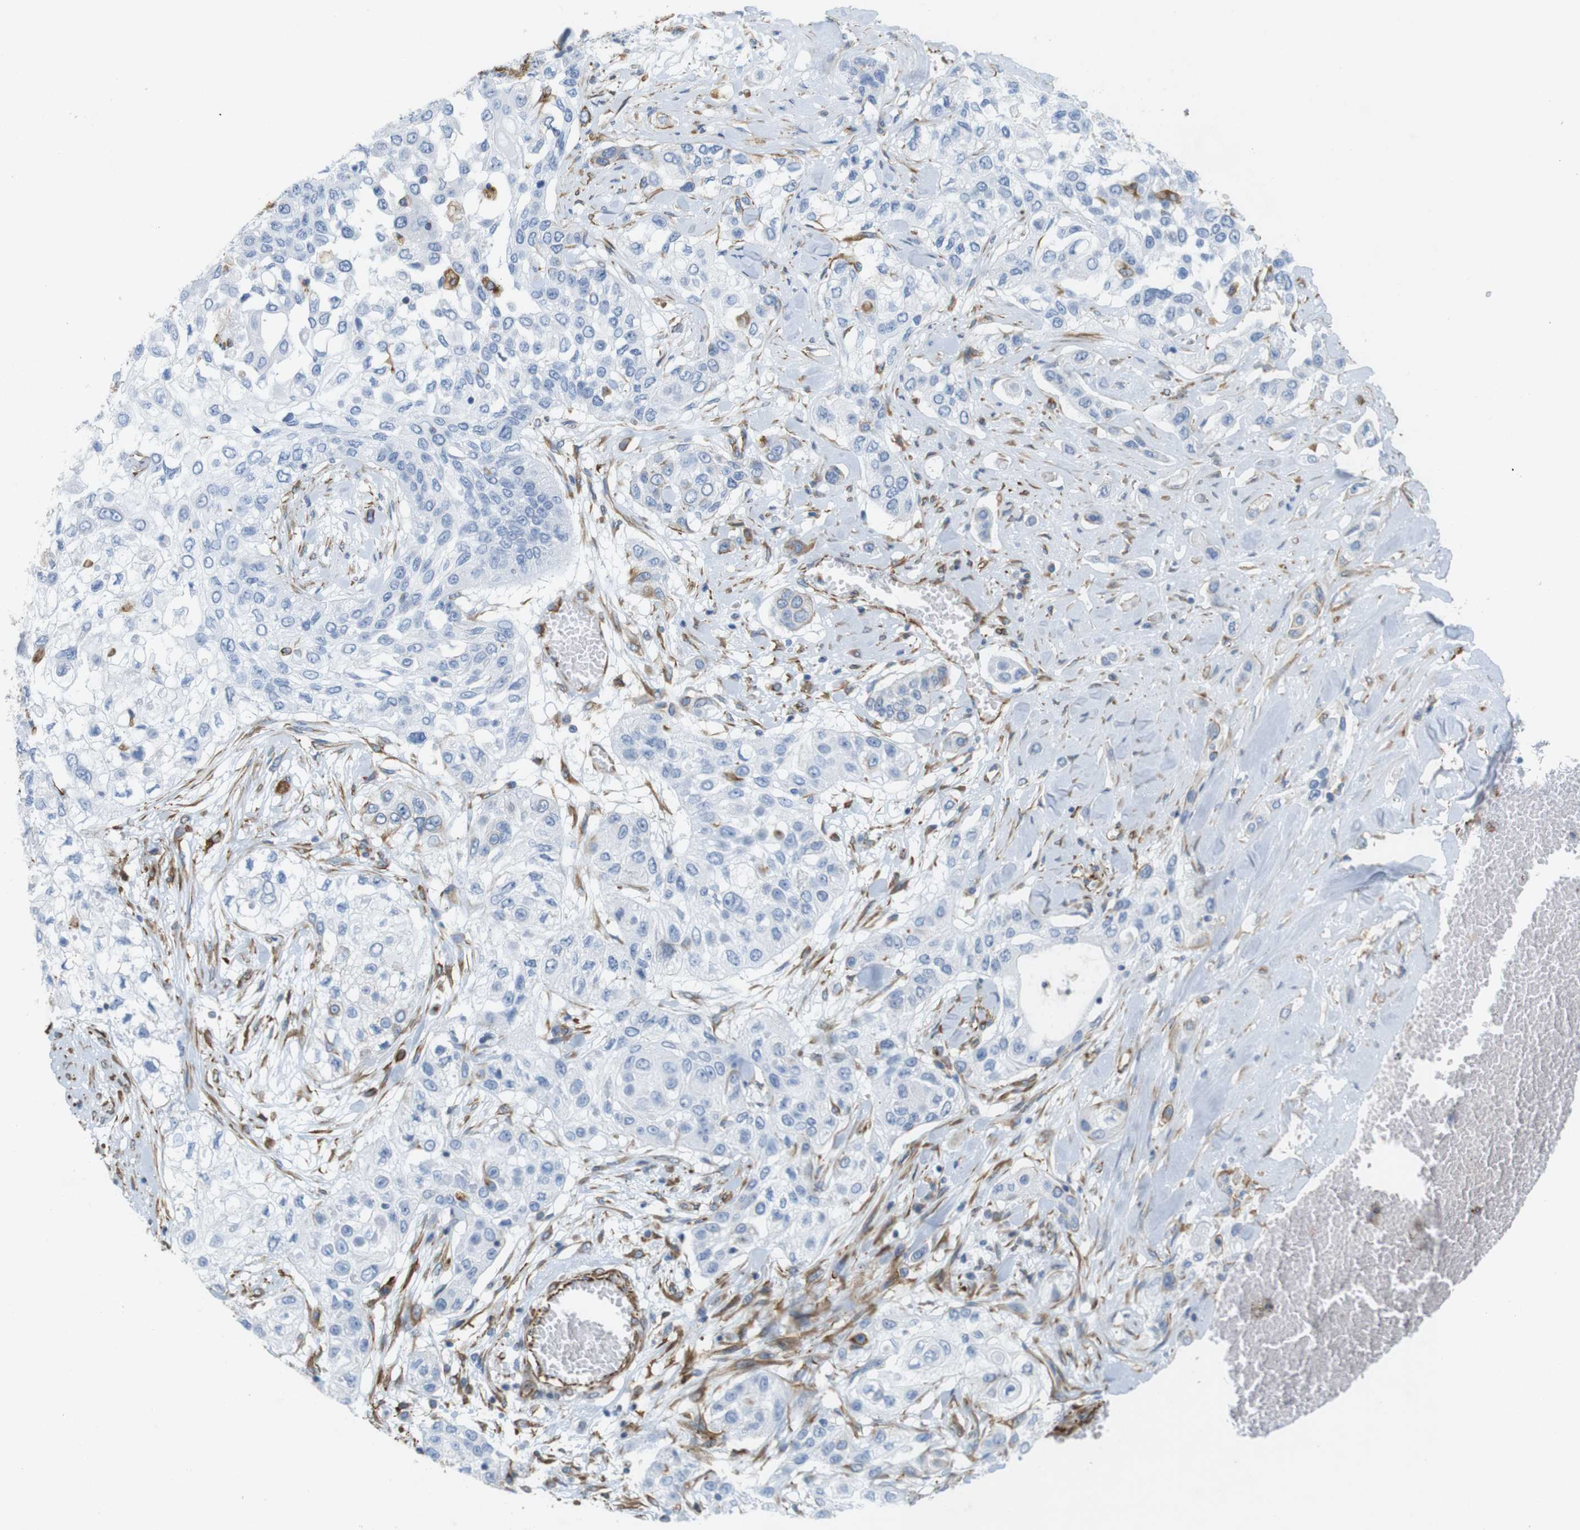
{"staining": {"intensity": "negative", "quantity": "none", "location": "none"}, "tissue": "lung cancer", "cell_type": "Tumor cells", "image_type": "cancer", "snomed": [{"axis": "morphology", "description": "Squamous cell carcinoma, NOS"}, {"axis": "topography", "description": "Lung"}], "caption": "DAB (3,3'-diaminobenzidine) immunohistochemical staining of human lung squamous cell carcinoma demonstrates no significant staining in tumor cells.", "gene": "MS4A10", "patient": {"sex": "male", "age": 71}}